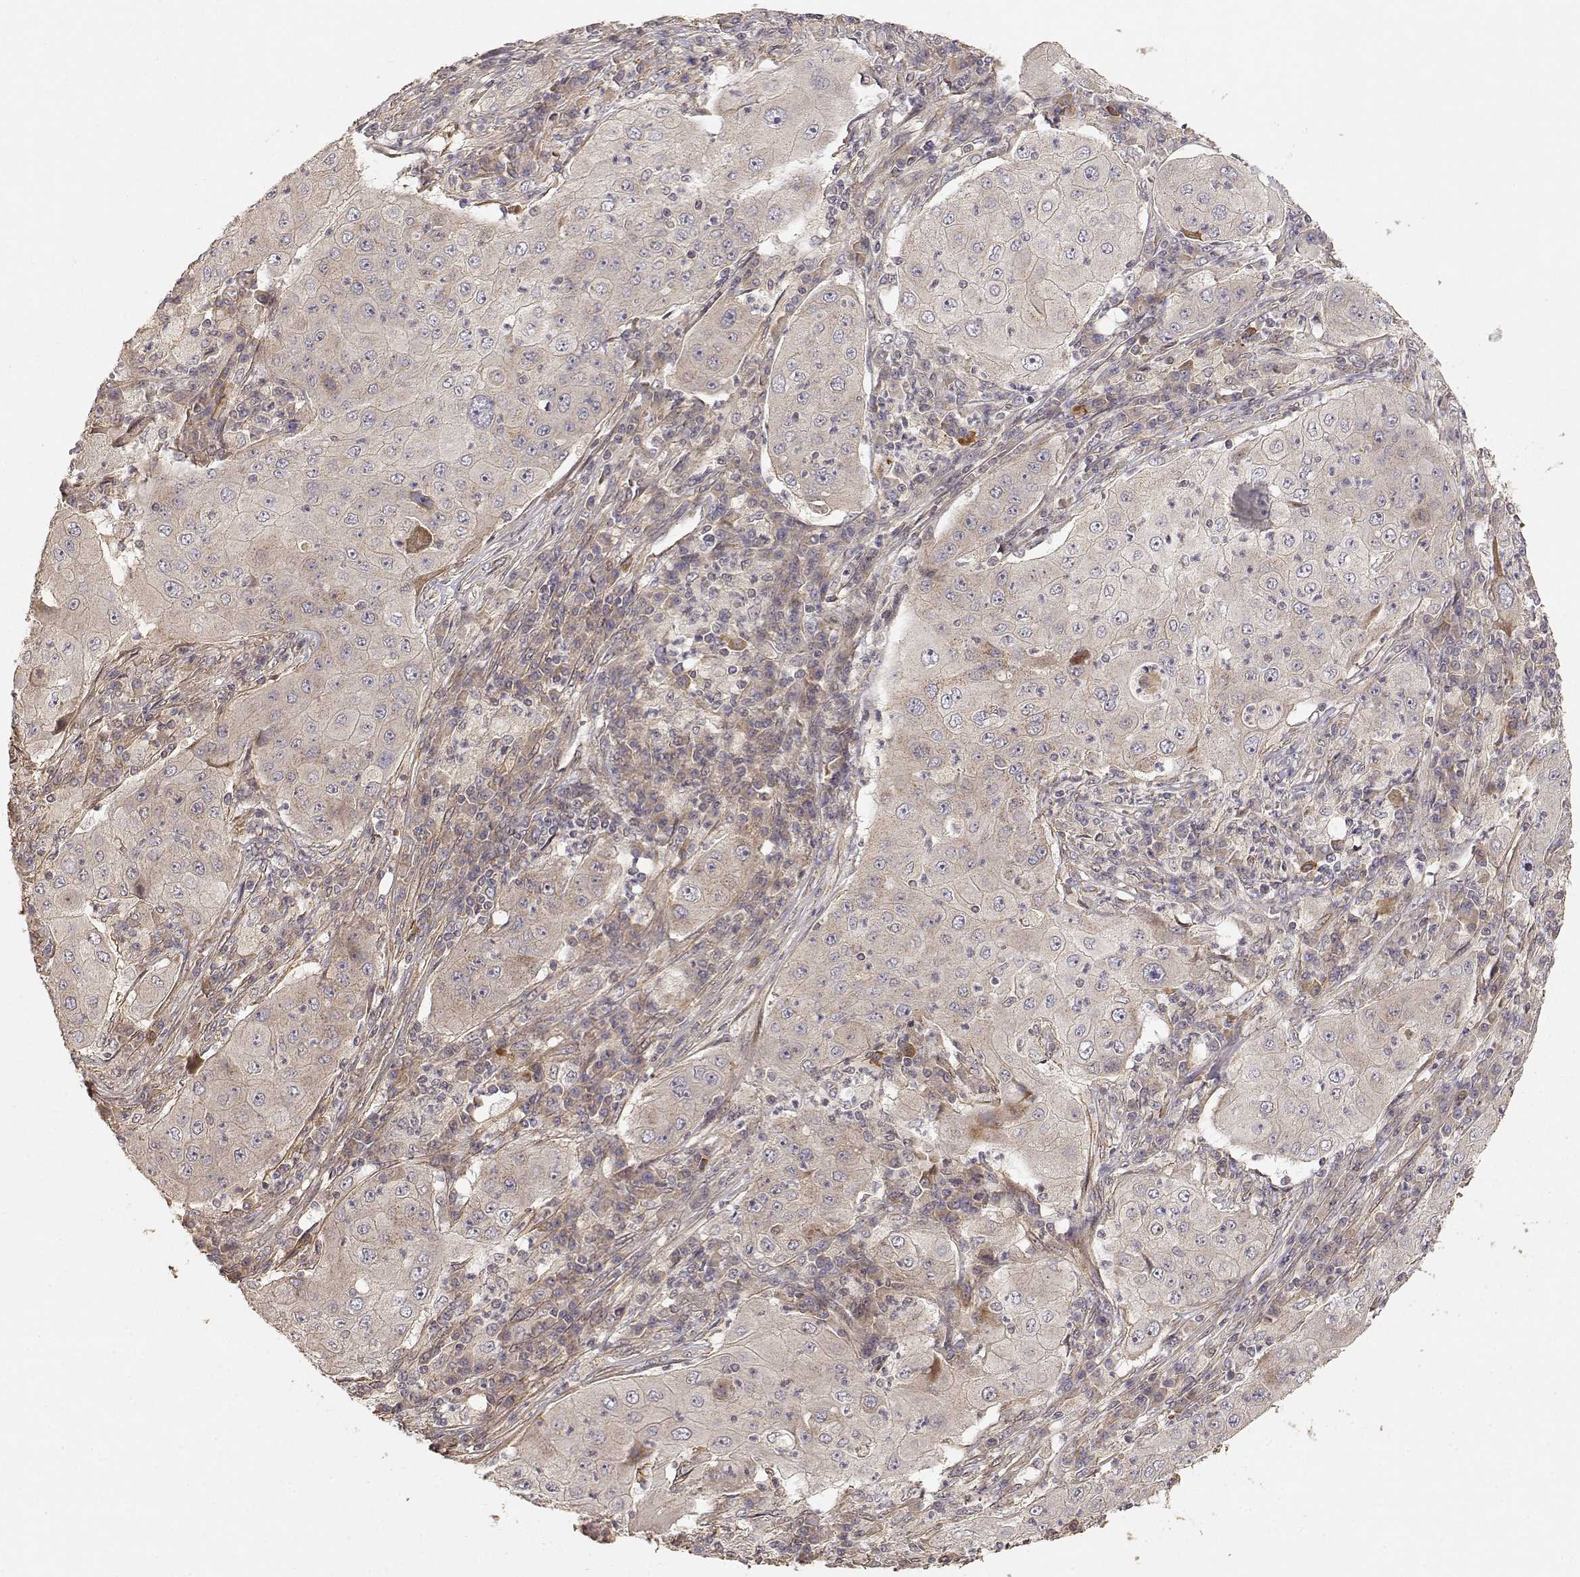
{"staining": {"intensity": "weak", "quantity": ">75%", "location": "cytoplasmic/membranous"}, "tissue": "lung cancer", "cell_type": "Tumor cells", "image_type": "cancer", "snomed": [{"axis": "morphology", "description": "Squamous cell carcinoma, NOS"}, {"axis": "topography", "description": "Lung"}], "caption": "Tumor cells exhibit low levels of weak cytoplasmic/membranous staining in about >75% of cells in human lung squamous cell carcinoma.", "gene": "PICK1", "patient": {"sex": "female", "age": 59}}